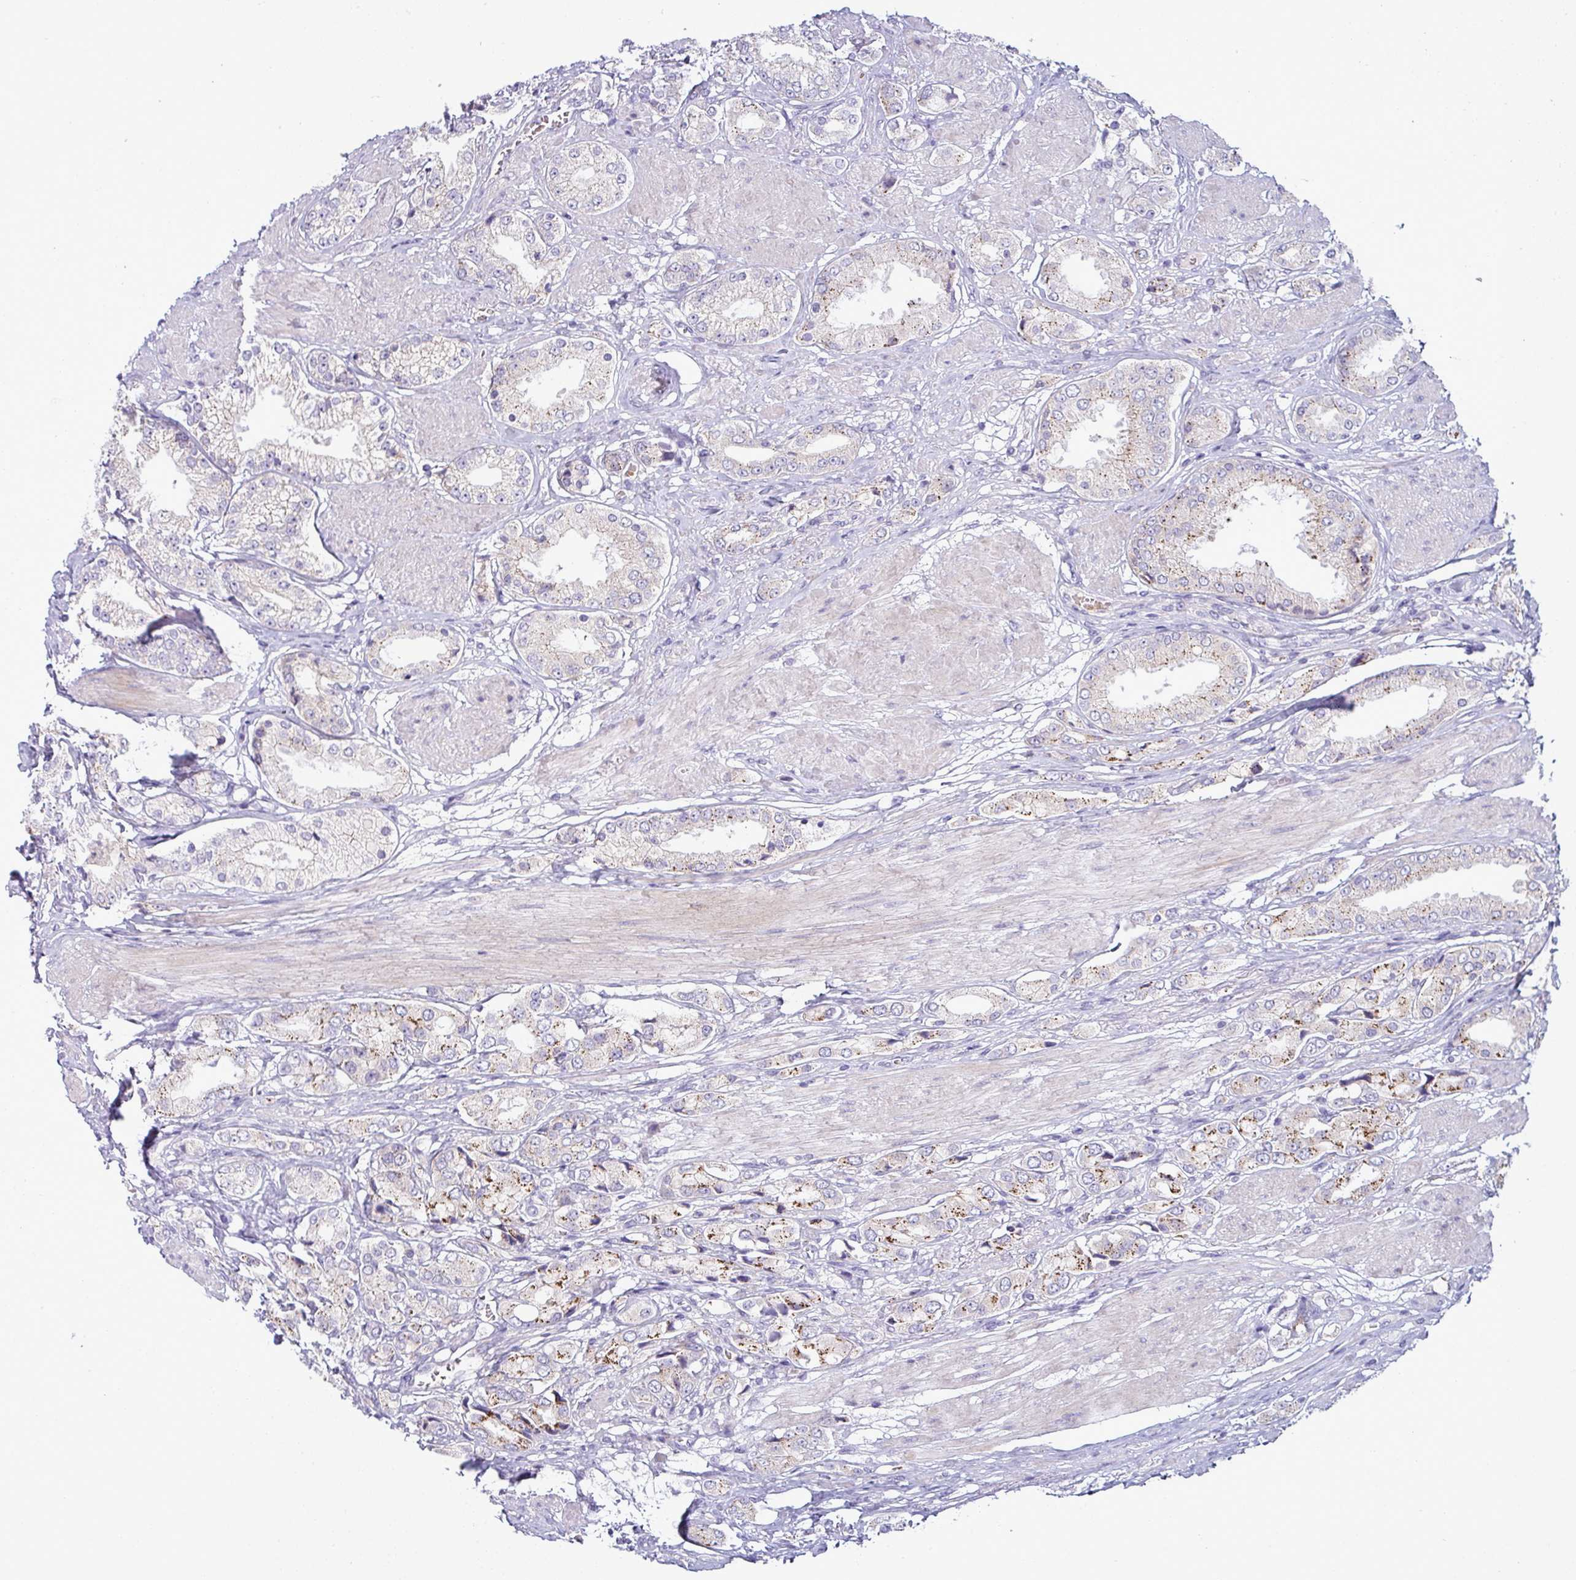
{"staining": {"intensity": "moderate", "quantity": "<25%", "location": "cytoplasmic/membranous"}, "tissue": "prostate cancer", "cell_type": "Tumor cells", "image_type": "cancer", "snomed": [{"axis": "morphology", "description": "Adenocarcinoma, High grade"}, {"axis": "topography", "description": "Prostate and seminal vesicle, NOS"}], "caption": "The histopathology image exhibits a brown stain indicating the presence of a protein in the cytoplasmic/membranous of tumor cells in adenocarcinoma (high-grade) (prostate). The staining was performed using DAB to visualize the protein expression in brown, while the nuclei were stained in blue with hematoxylin (Magnification: 20x).", "gene": "ACAP3", "patient": {"sex": "male", "age": 64}}